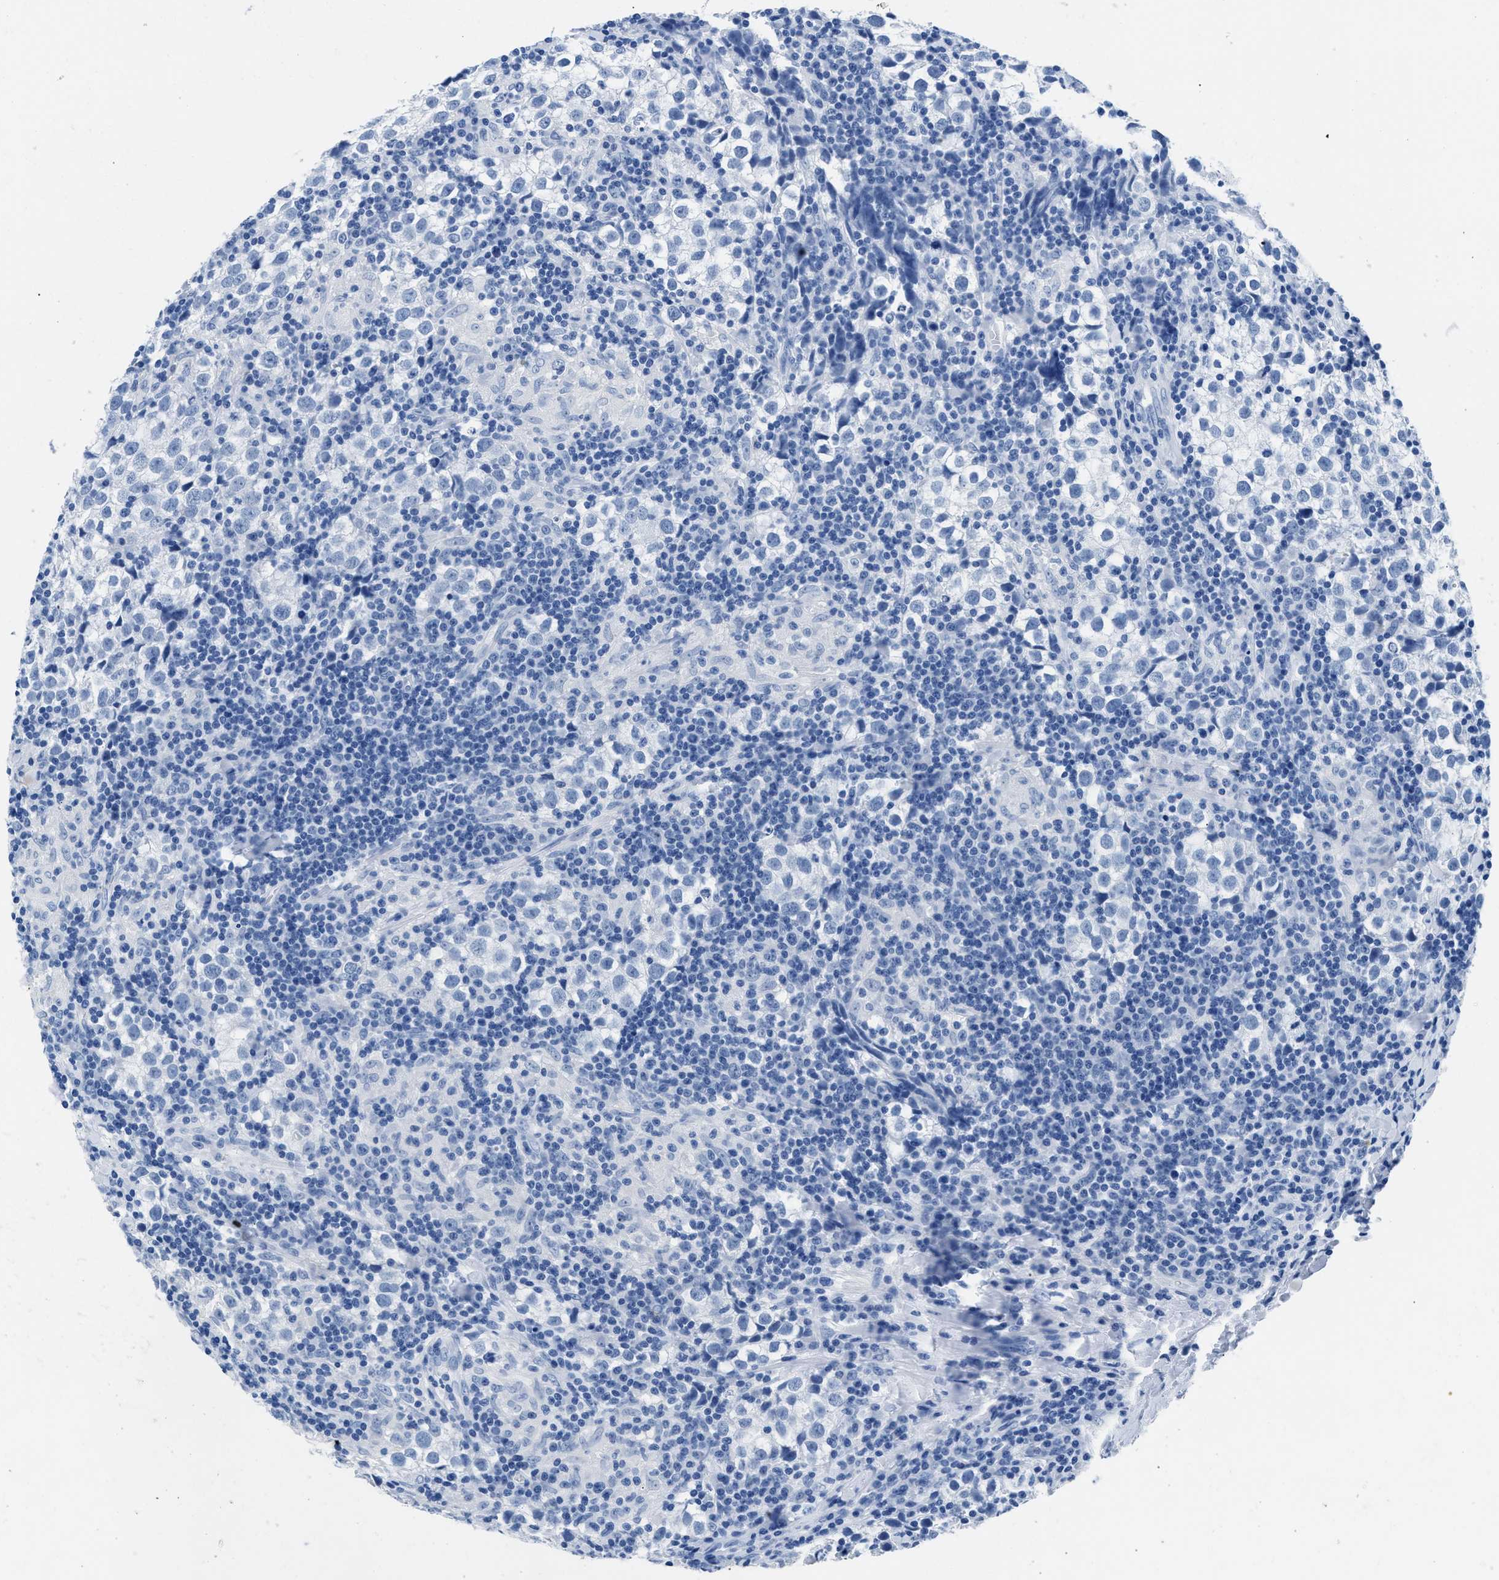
{"staining": {"intensity": "negative", "quantity": "none", "location": "none"}, "tissue": "testis cancer", "cell_type": "Tumor cells", "image_type": "cancer", "snomed": [{"axis": "morphology", "description": "Seminoma, NOS"}, {"axis": "morphology", "description": "Carcinoma, Embryonal, NOS"}, {"axis": "topography", "description": "Testis"}], "caption": "A micrograph of testis seminoma stained for a protein displays no brown staining in tumor cells.", "gene": "CPS1", "patient": {"sex": "male", "age": 36}}